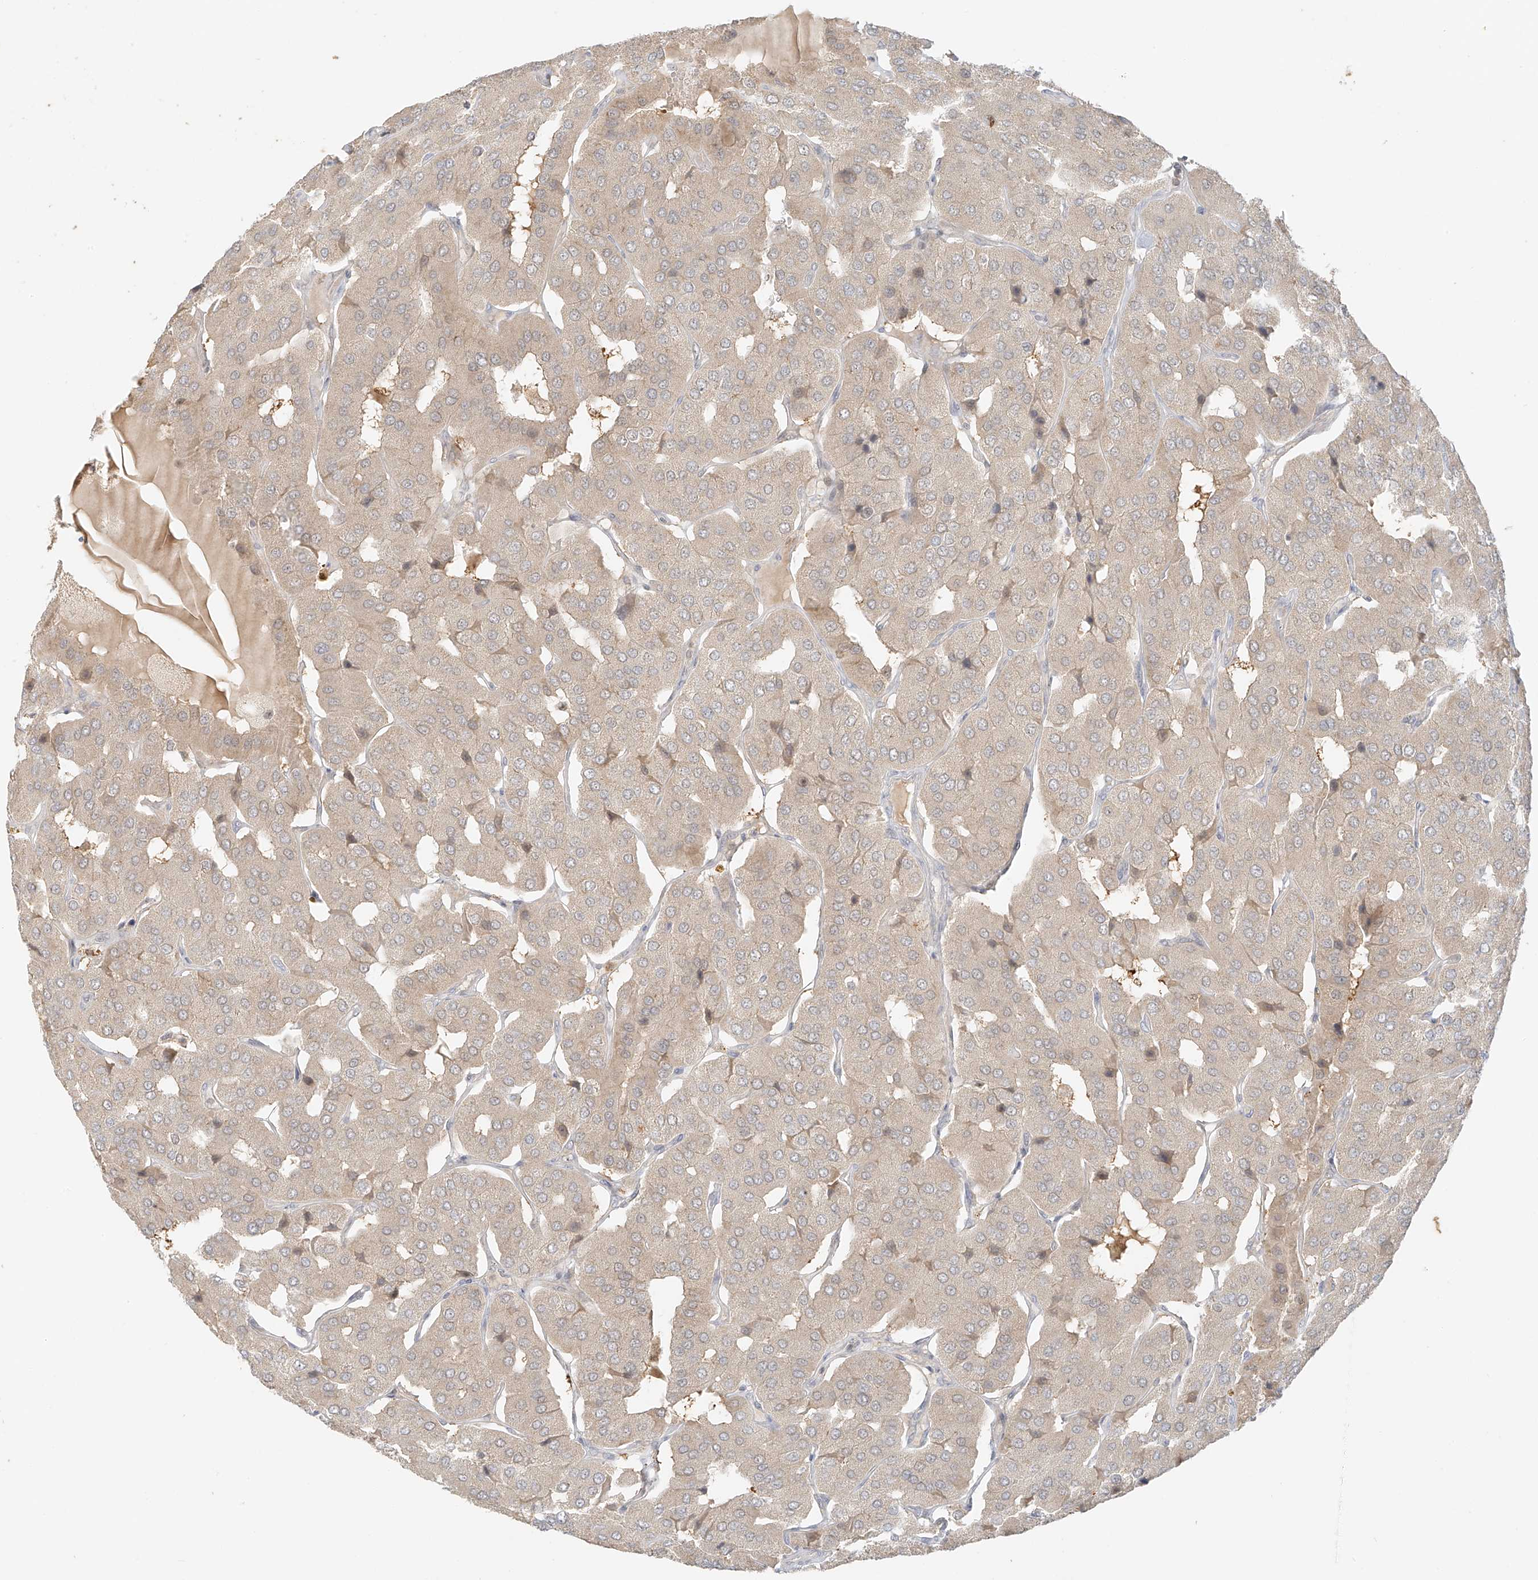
{"staining": {"intensity": "negative", "quantity": "none", "location": "none"}, "tissue": "parathyroid gland", "cell_type": "Glandular cells", "image_type": "normal", "snomed": [{"axis": "morphology", "description": "Normal tissue, NOS"}, {"axis": "morphology", "description": "Adenoma, NOS"}, {"axis": "topography", "description": "Parathyroid gland"}], "caption": "IHC of normal parathyroid gland shows no staining in glandular cells.", "gene": "MIPEP", "patient": {"sex": "female", "age": 86}}